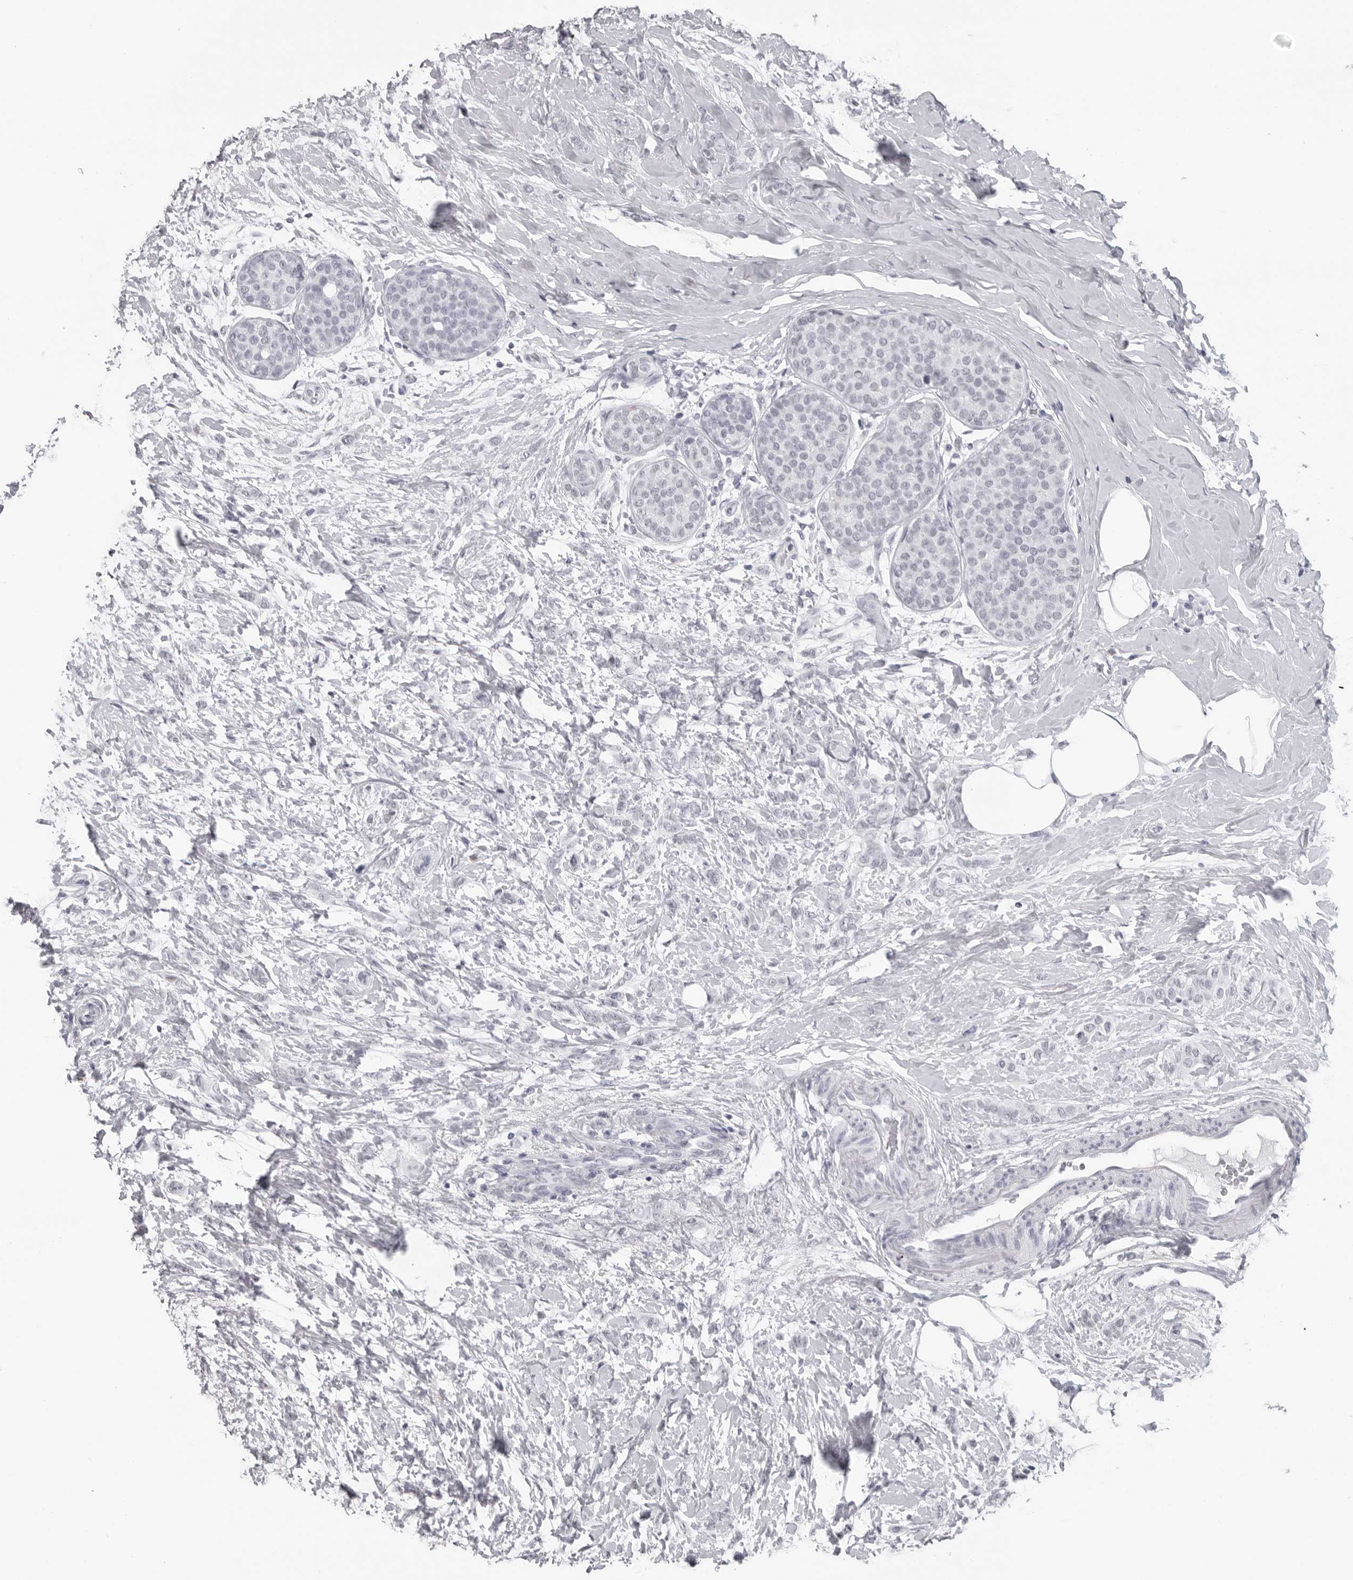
{"staining": {"intensity": "negative", "quantity": "none", "location": "none"}, "tissue": "breast cancer", "cell_type": "Tumor cells", "image_type": "cancer", "snomed": [{"axis": "morphology", "description": "Lobular carcinoma, in situ"}, {"axis": "morphology", "description": "Lobular carcinoma"}, {"axis": "topography", "description": "Breast"}], "caption": "The immunohistochemistry micrograph has no significant staining in tumor cells of breast lobular carcinoma tissue.", "gene": "ESPN", "patient": {"sex": "female", "age": 41}}